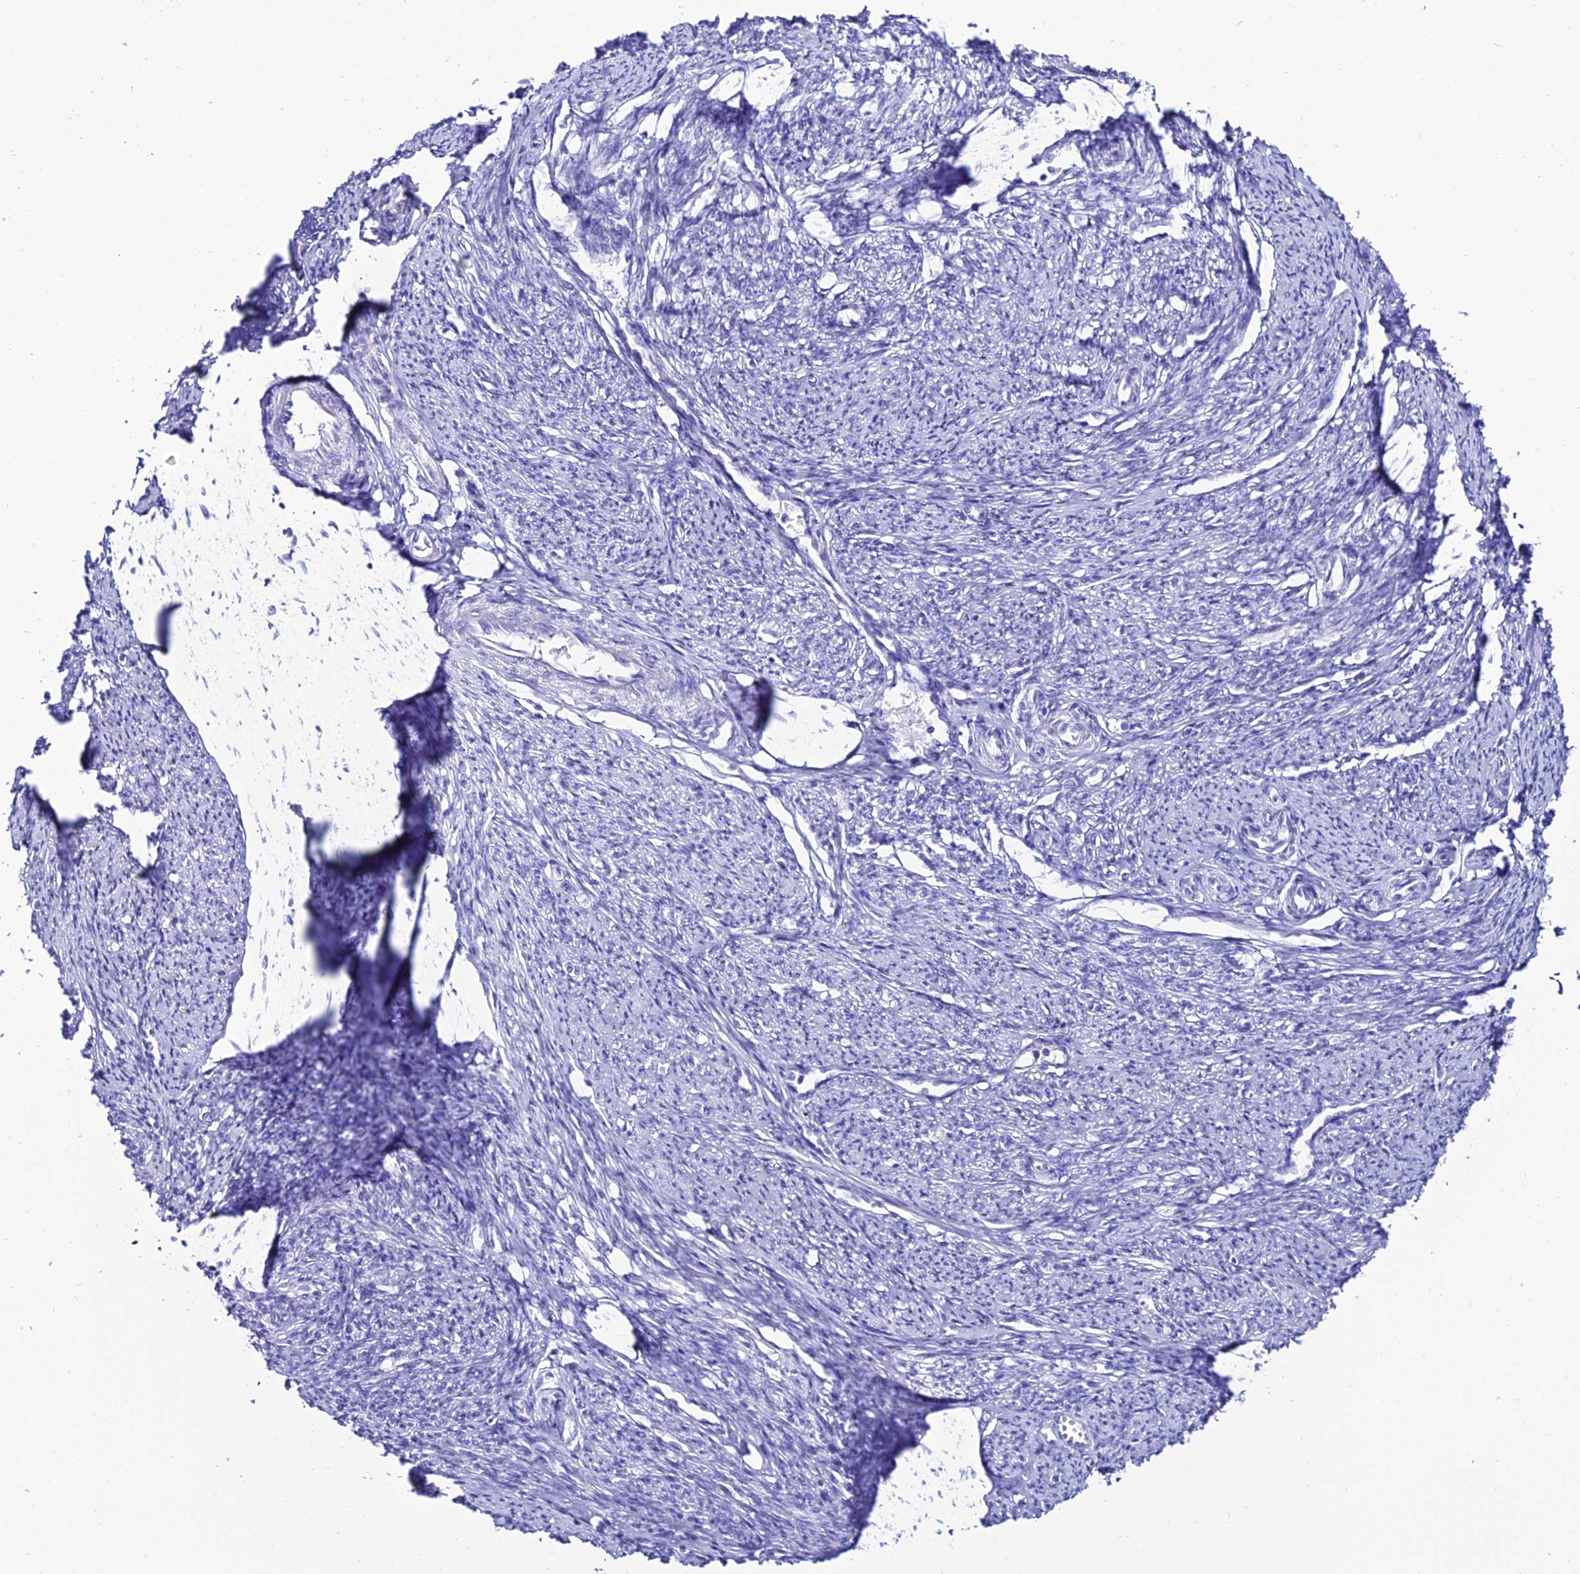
{"staining": {"intensity": "negative", "quantity": "none", "location": "none"}, "tissue": "smooth muscle", "cell_type": "Smooth muscle cells", "image_type": "normal", "snomed": [{"axis": "morphology", "description": "Normal tissue, NOS"}, {"axis": "topography", "description": "Smooth muscle"}, {"axis": "topography", "description": "Uterus"}], "caption": "High magnification brightfield microscopy of unremarkable smooth muscle stained with DAB (3,3'-diaminobenzidine) (brown) and counterstained with hematoxylin (blue): smooth muscle cells show no significant positivity. (DAB immunohistochemistry (IHC) with hematoxylin counter stain).", "gene": "OR4D5", "patient": {"sex": "female", "age": 59}}